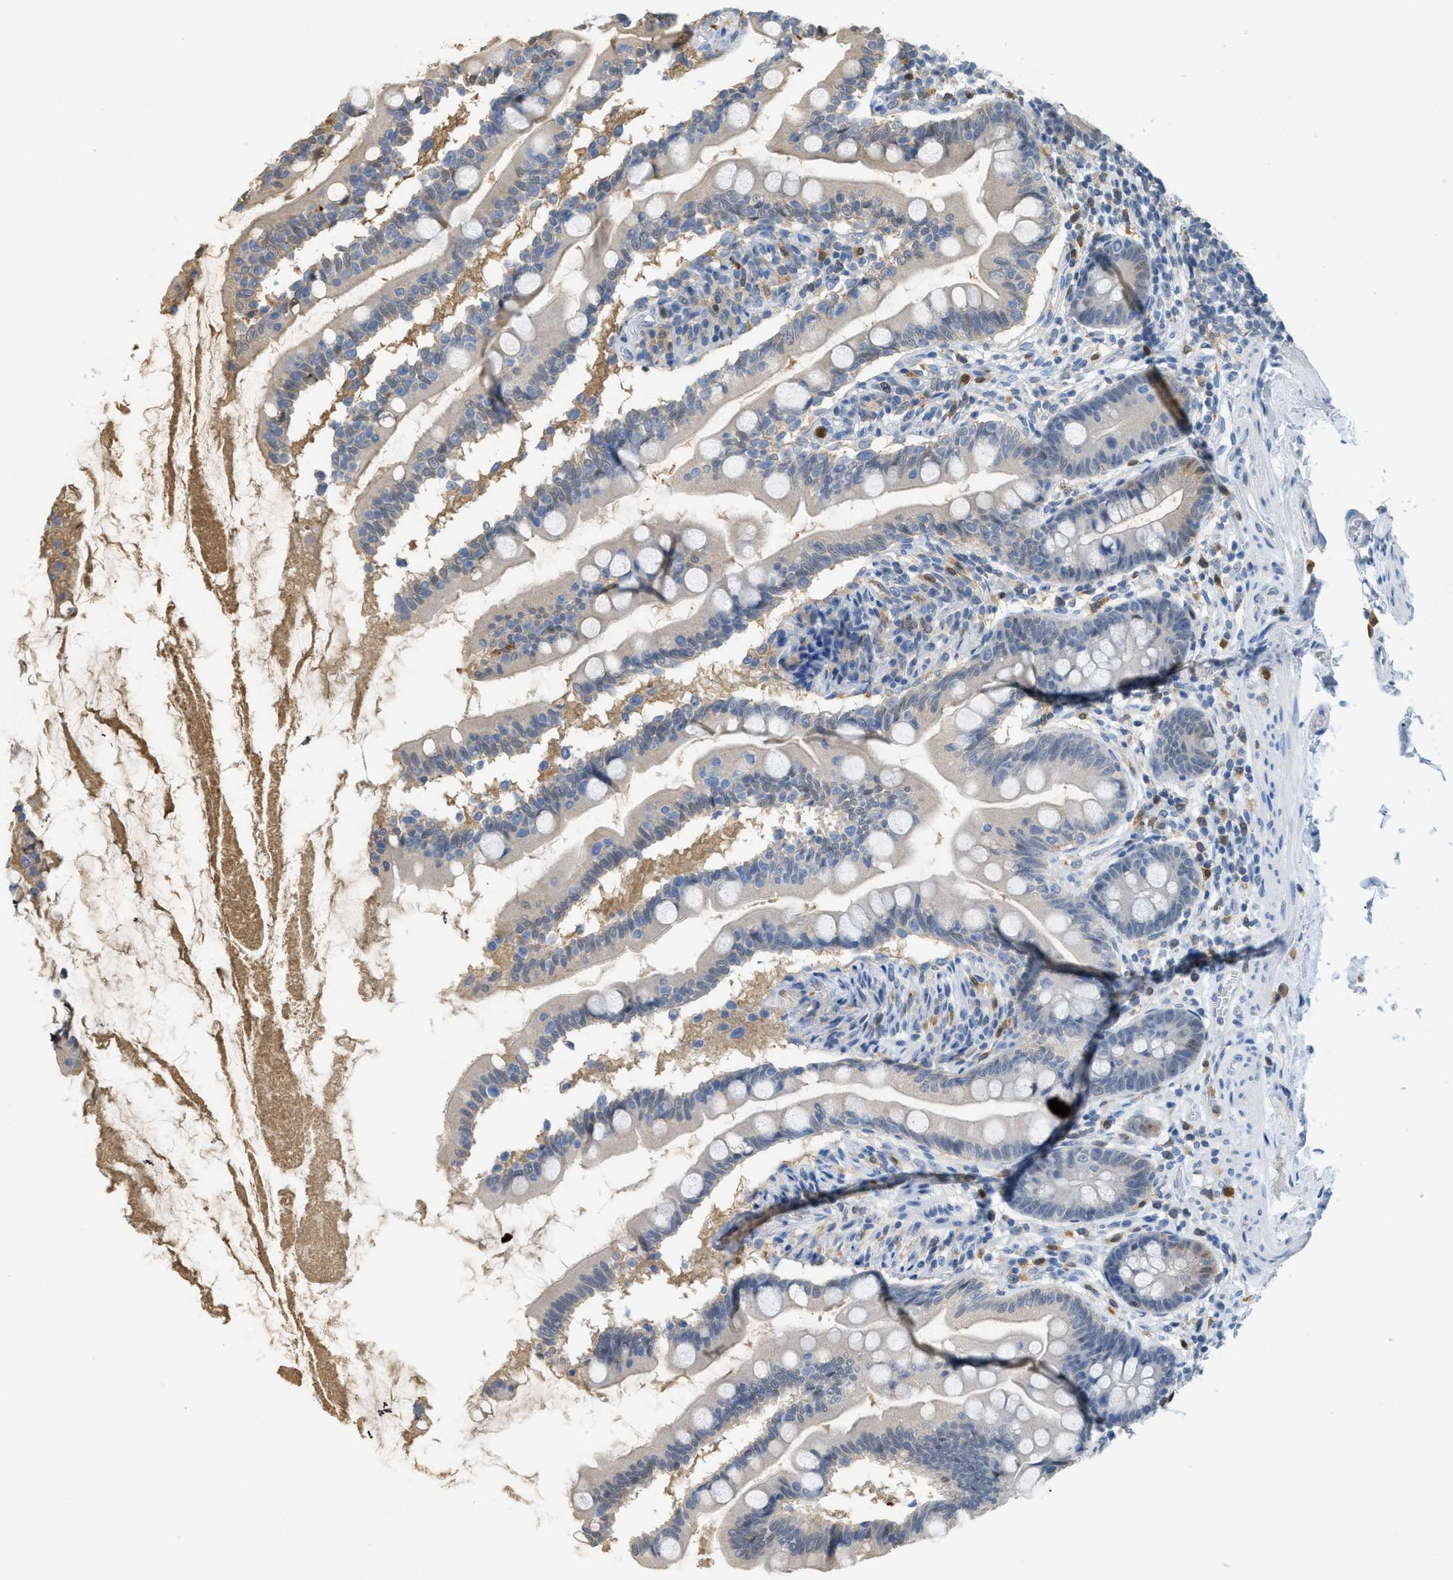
{"staining": {"intensity": "weak", "quantity": "25%-75%", "location": "cytoplasmic/membranous"}, "tissue": "small intestine", "cell_type": "Glandular cells", "image_type": "normal", "snomed": [{"axis": "morphology", "description": "Normal tissue, NOS"}, {"axis": "topography", "description": "Small intestine"}], "caption": "There is low levels of weak cytoplasmic/membranous positivity in glandular cells of benign small intestine, as demonstrated by immunohistochemical staining (brown color).", "gene": "SERPINB1", "patient": {"sex": "female", "age": 56}}